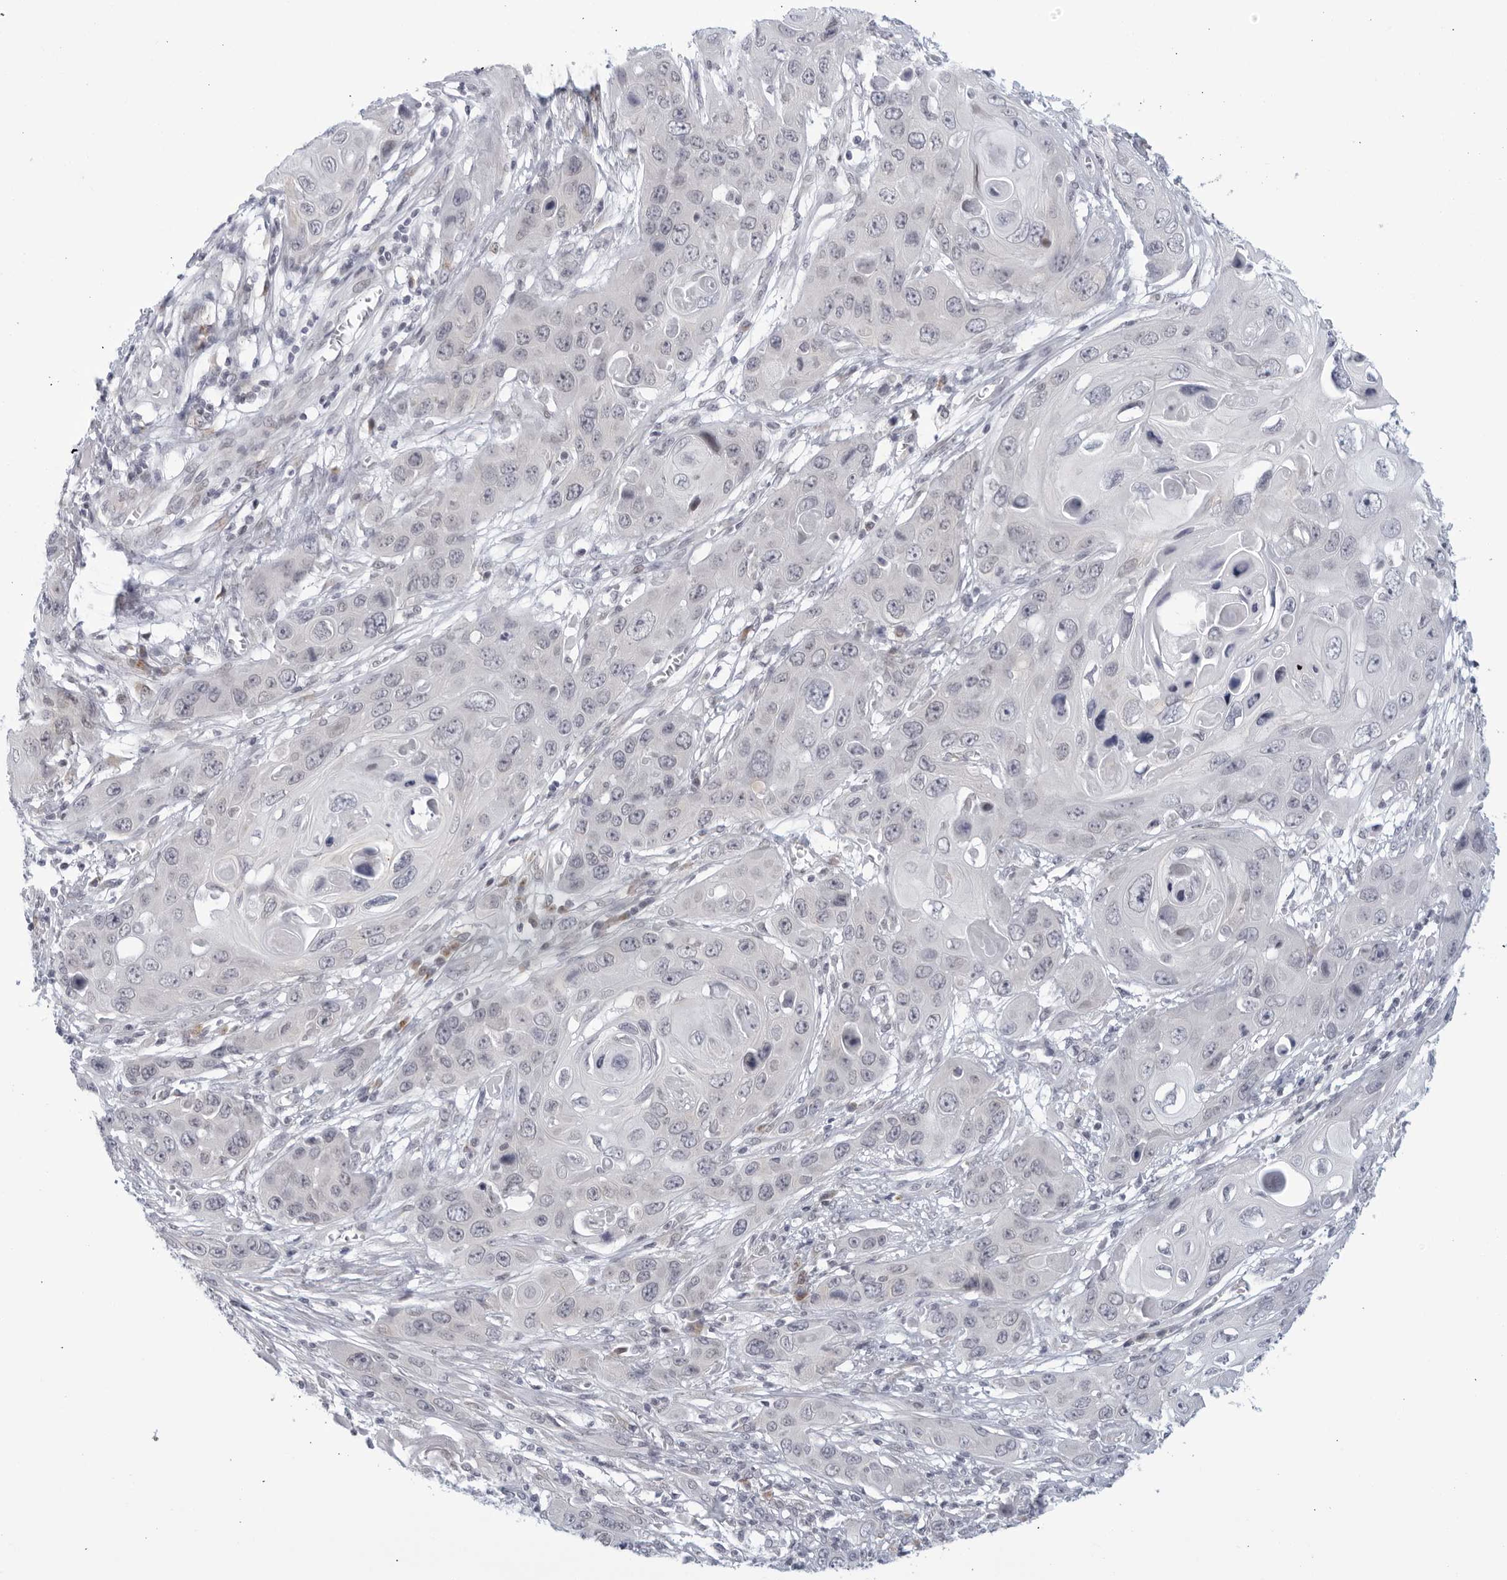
{"staining": {"intensity": "negative", "quantity": "none", "location": "none"}, "tissue": "skin cancer", "cell_type": "Tumor cells", "image_type": "cancer", "snomed": [{"axis": "morphology", "description": "Squamous cell carcinoma, NOS"}, {"axis": "topography", "description": "Skin"}], "caption": "IHC histopathology image of skin squamous cell carcinoma stained for a protein (brown), which displays no staining in tumor cells.", "gene": "WDTC1", "patient": {"sex": "male", "age": 55}}